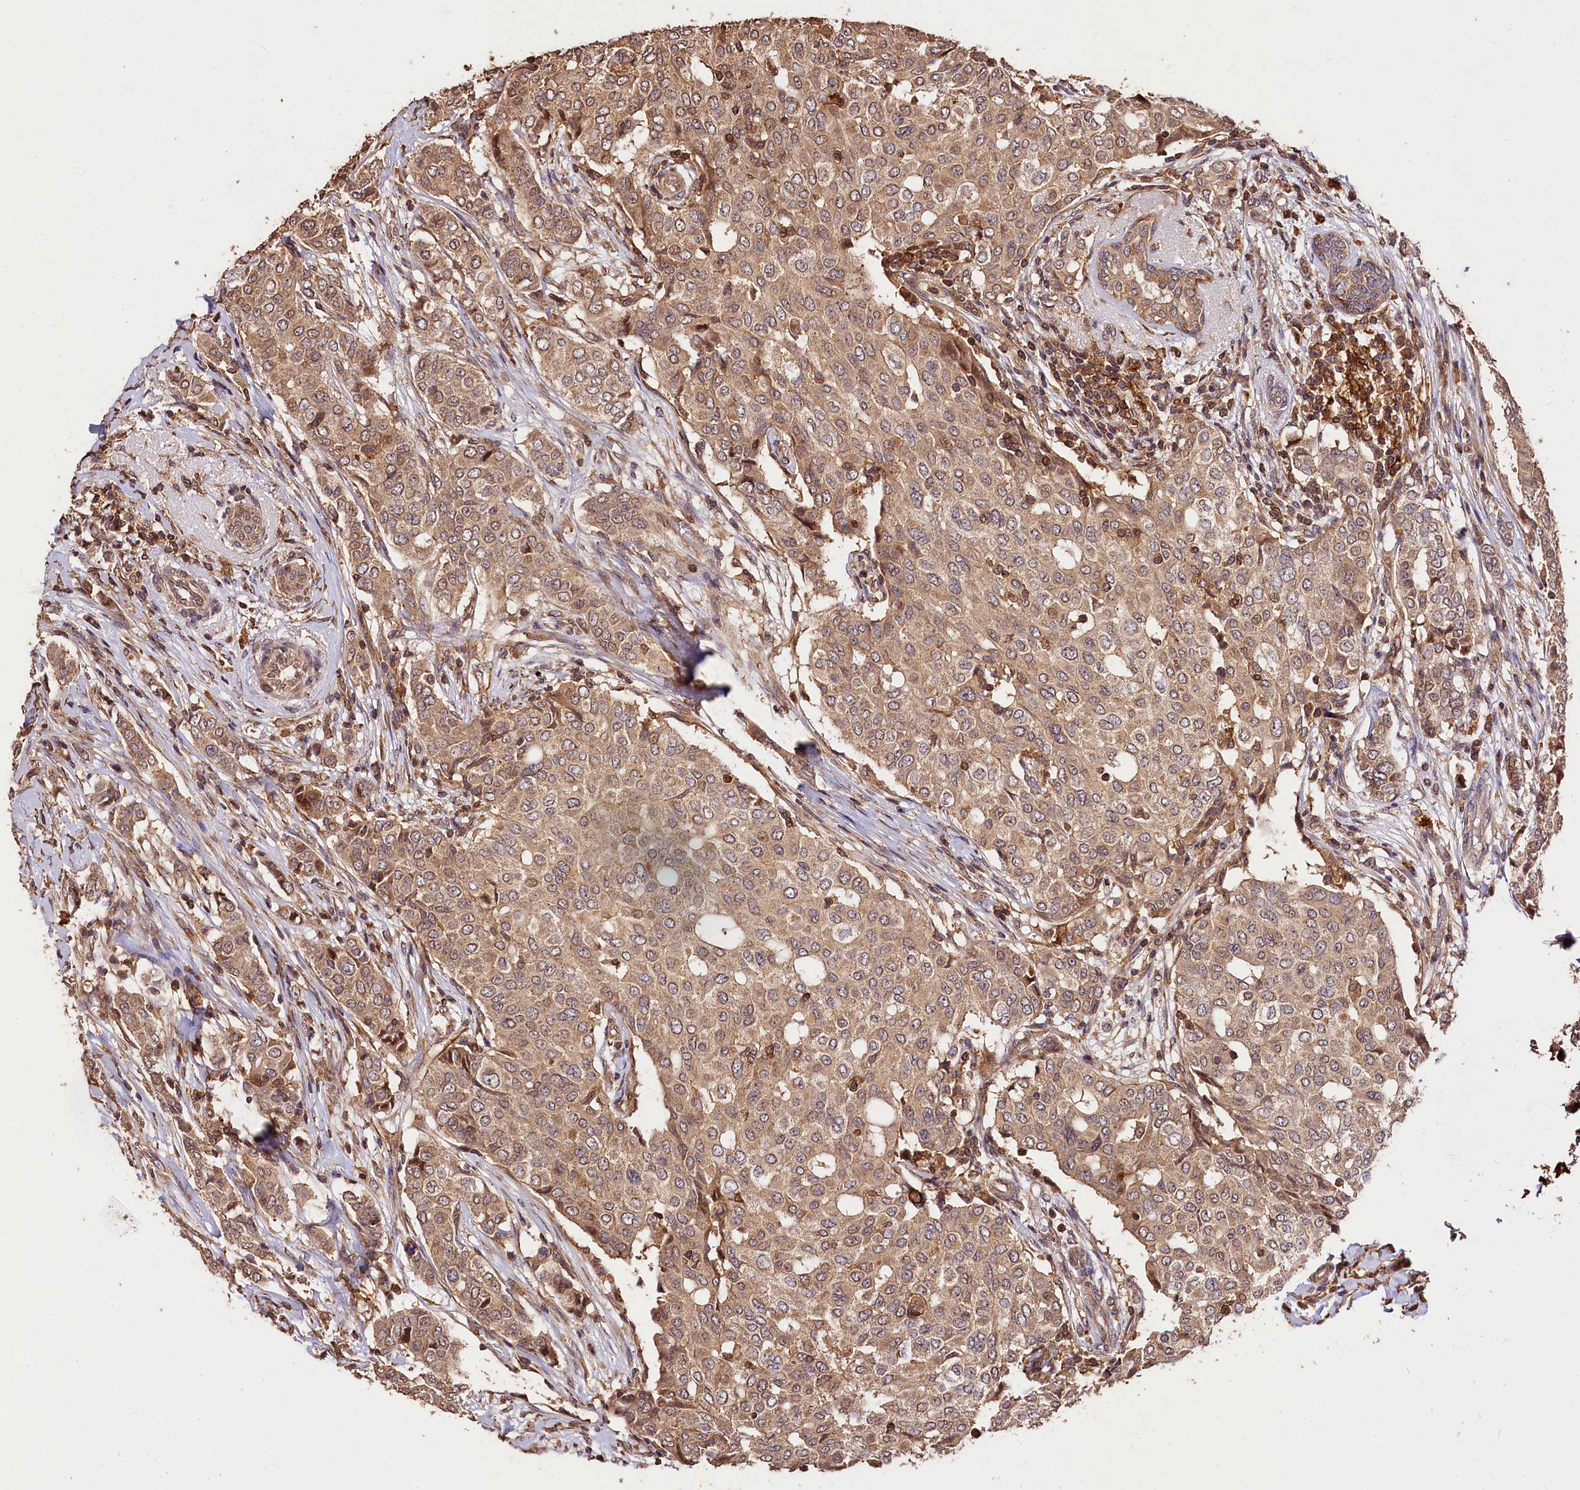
{"staining": {"intensity": "weak", "quantity": ">75%", "location": "cytoplasmic/membranous"}, "tissue": "breast cancer", "cell_type": "Tumor cells", "image_type": "cancer", "snomed": [{"axis": "morphology", "description": "Lobular carcinoma"}, {"axis": "topography", "description": "Breast"}], "caption": "Approximately >75% of tumor cells in breast lobular carcinoma exhibit weak cytoplasmic/membranous protein positivity as visualized by brown immunohistochemical staining.", "gene": "KPTN", "patient": {"sex": "female", "age": 51}}